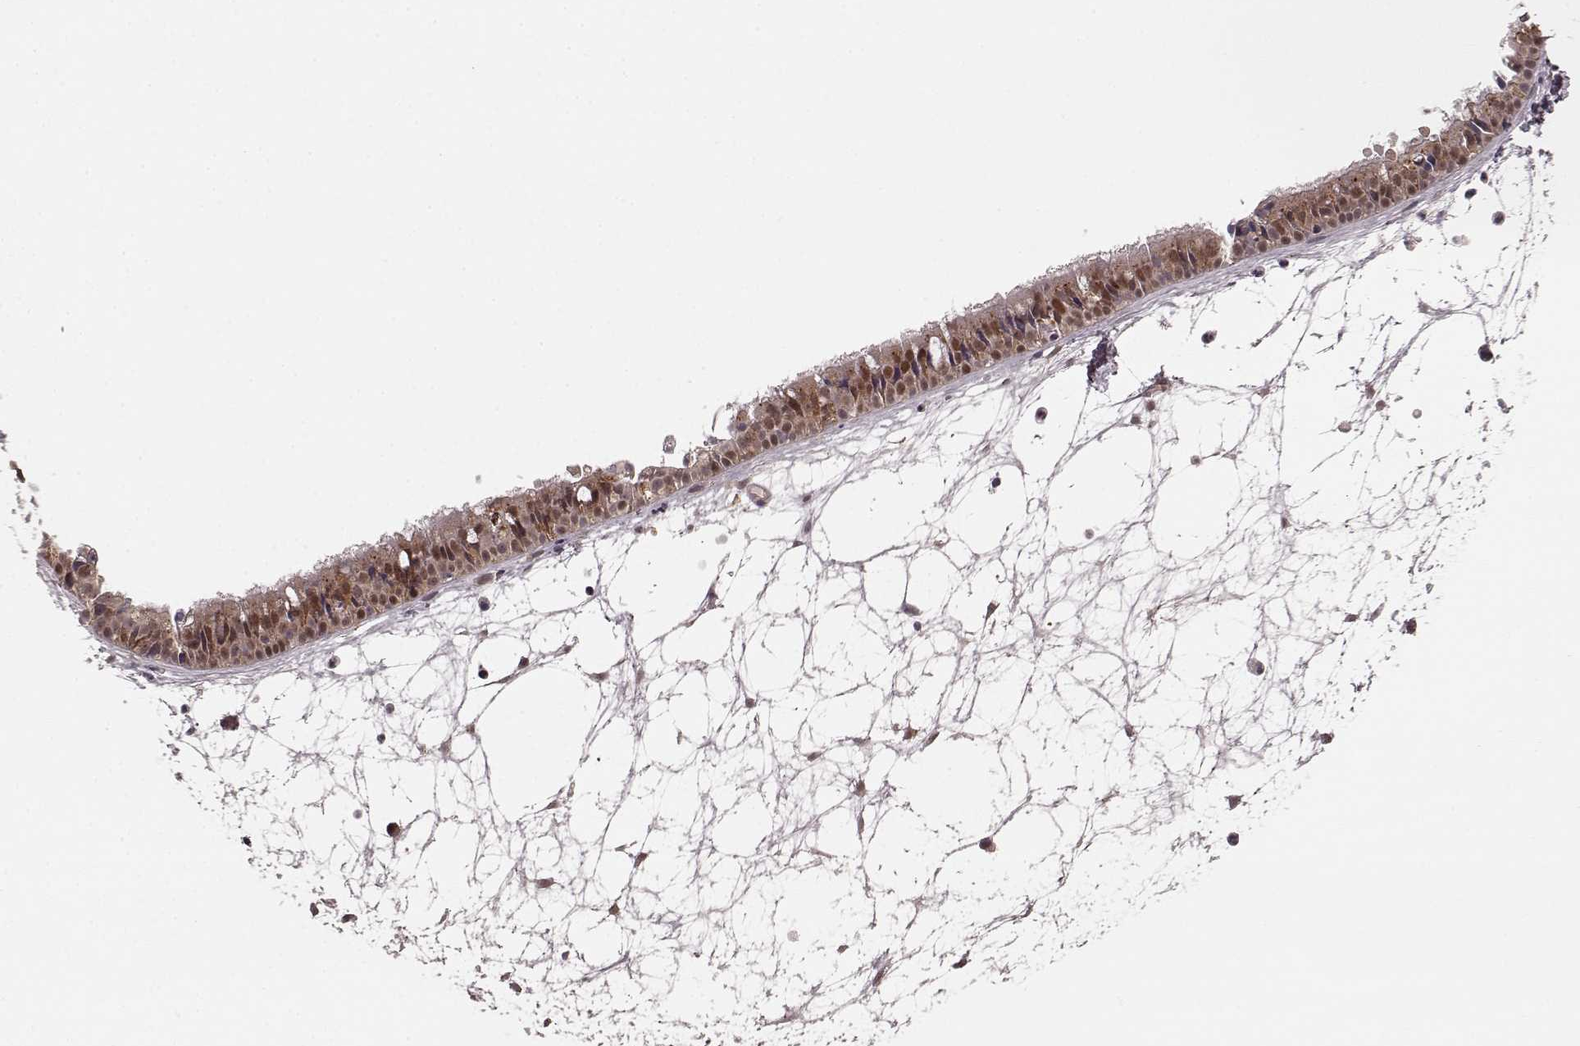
{"staining": {"intensity": "weak", "quantity": "25%-75%", "location": "cytoplasmic/membranous,nuclear"}, "tissue": "nasopharynx", "cell_type": "Respiratory epithelial cells", "image_type": "normal", "snomed": [{"axis": "morphology", "description": "Normal tissue, NOS"}, {"axis": "topography", "description": "Nasopharynx"}], "caption": "This photomicrograph reveals IHC staining of normal human nasopharynx, with low weak cytoplasmic/membranous,nuclear staining in approximately 25%-75% of respiratory epithelial cells.", "gene": "GSS", "patient": {"sex": "male", "age": 31}}